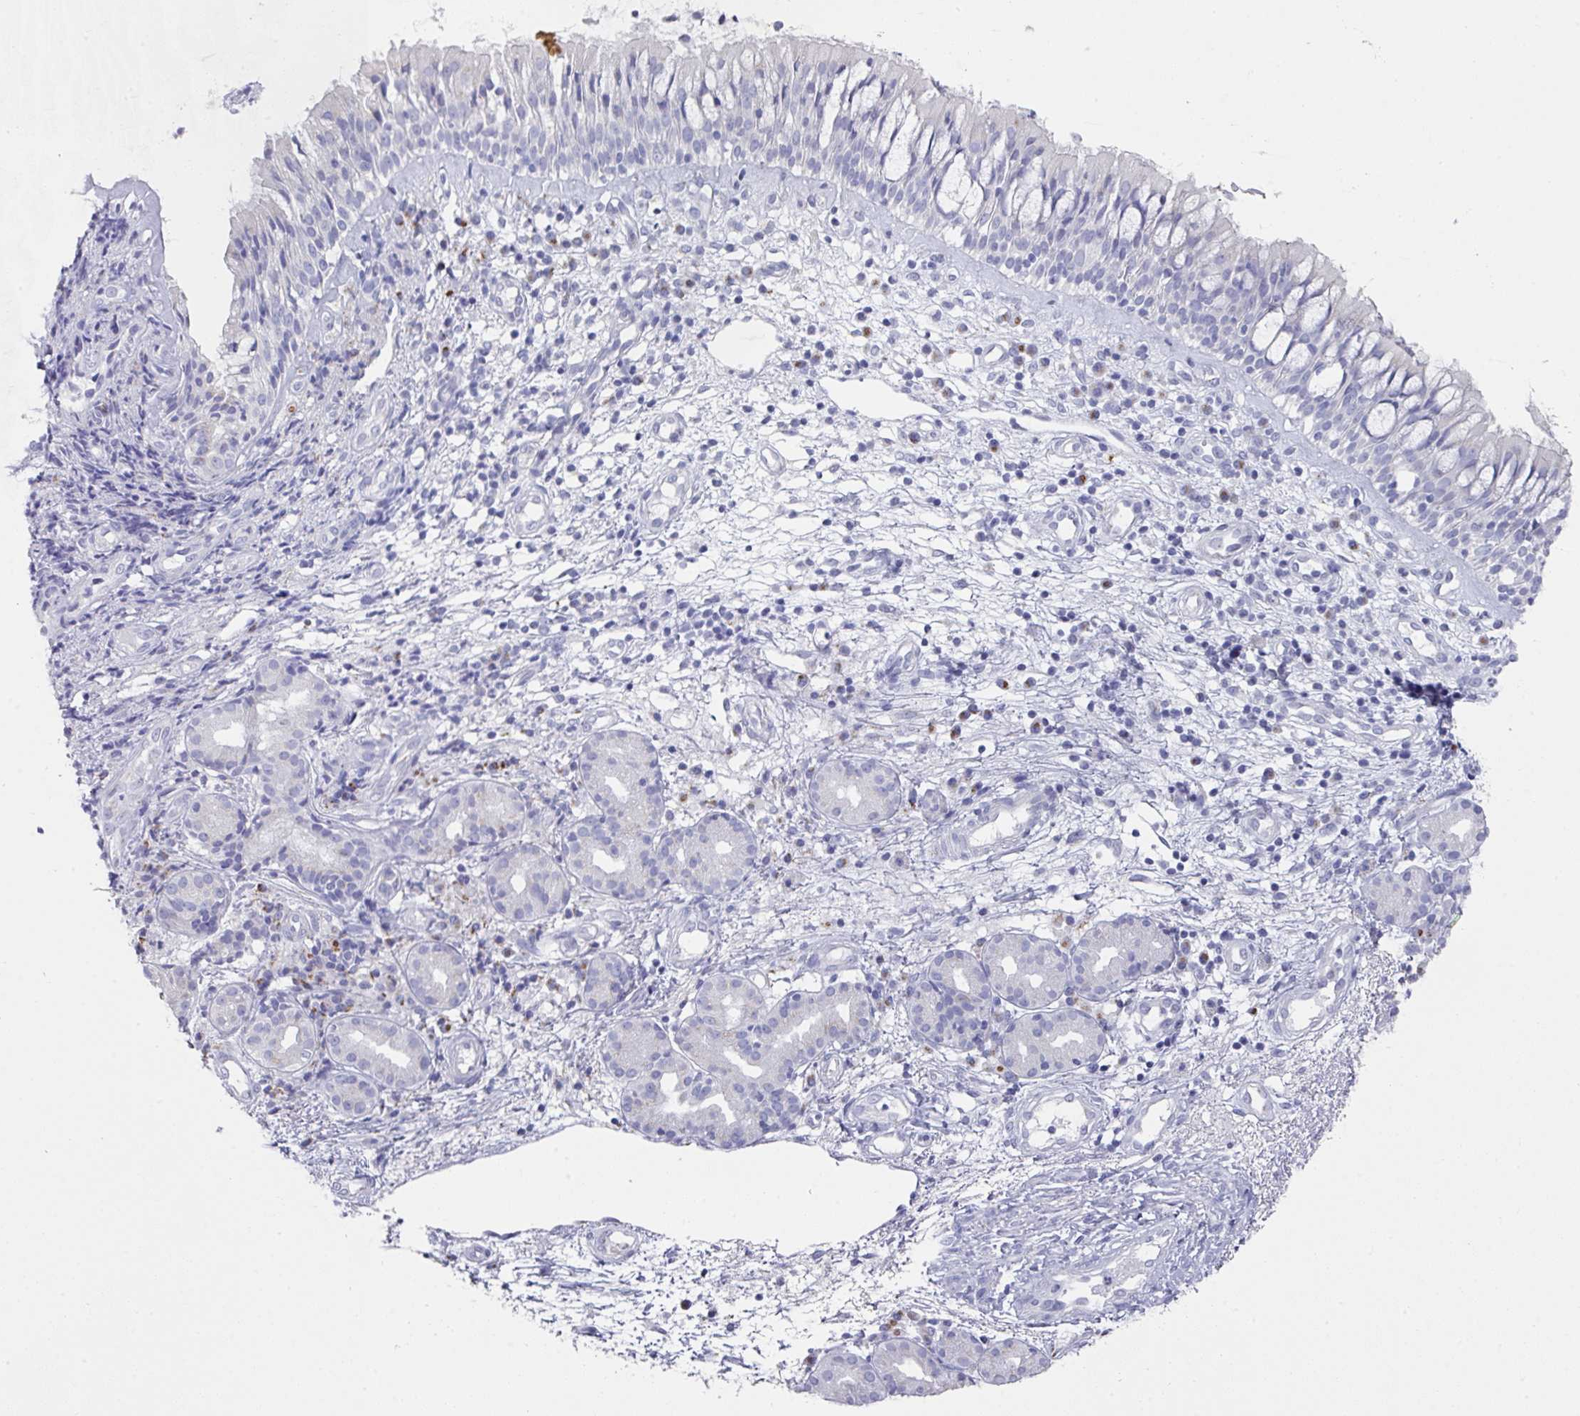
{"staining": {"intensity": "negative", "quantity": "none", "location": "none"}, "tissue": "nasopharynx", "cell_type": "Respiratory epithelial cells", "image_type": "normal", "snomed": [{"axis": "morphology", "description": "Normal tissue, NOS"}, {"axis": "topography", "description": "Nasopharynx"}], "caption": "This is an IHC micrograph of benign human nasopharynx. There is no expression in respiratory epithelial cells.", "gene": "VKORC1L1", "patient": {"sex": "female", "age": 62}}